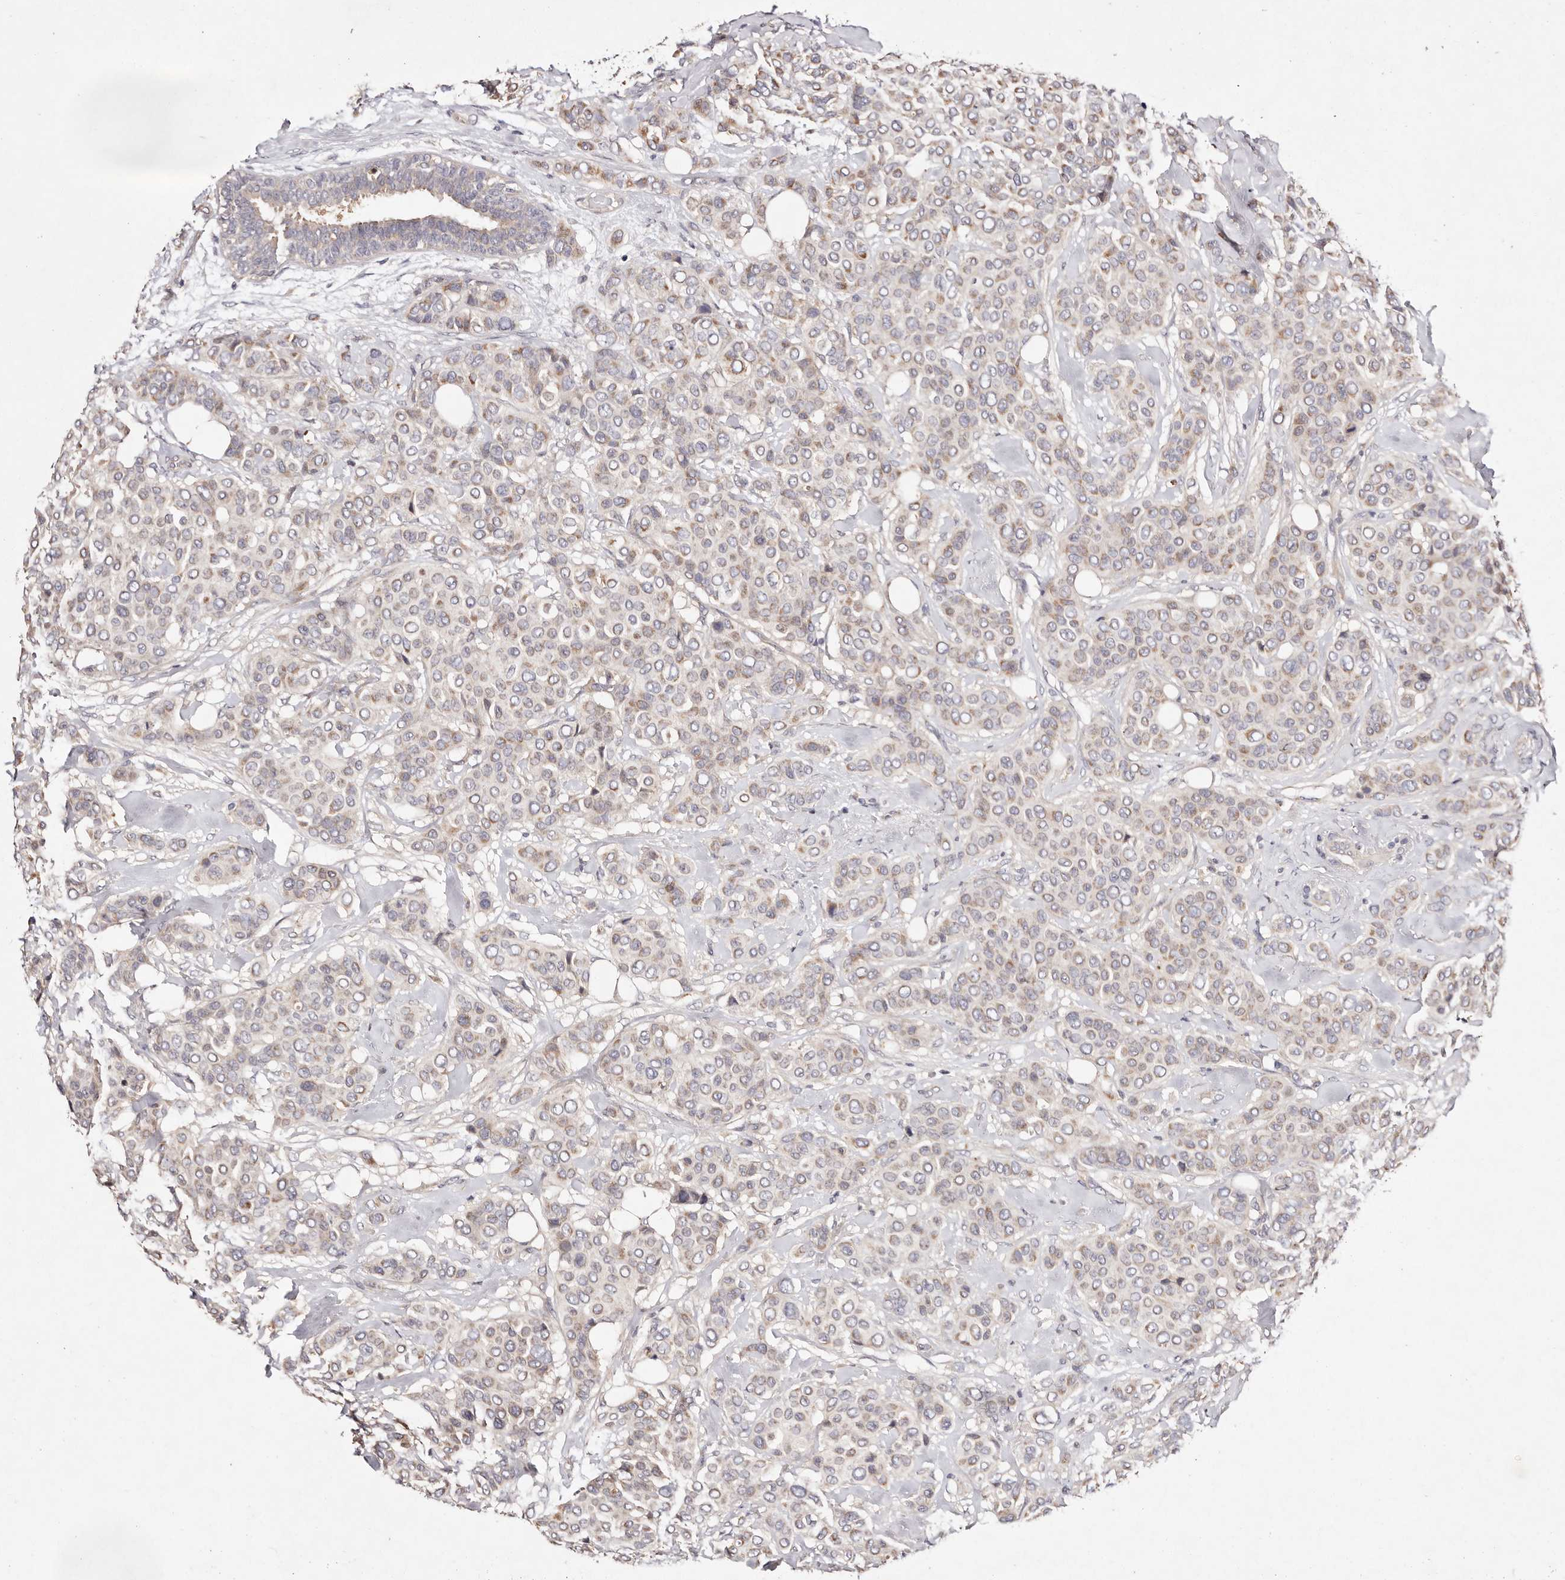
{"staining": {"intensity": "weak", "quantity": "25%-75%", "location": "cytoplasmic/membranous"}, "tissue": "breast cancer", "cell_type": "Tumor cells", "image_type": "cancer", "snomed": [{"axis": "morphology", "description": "Lobular carcinoma"}, {"axis": "topography", "description": "Breast"}], "caption": "Human breast lobular carcinoma stained with a protein marker shows weak staining in tumor cells.", "gene": "TSC2", "patient": {"sex": "female", "age": 51}}